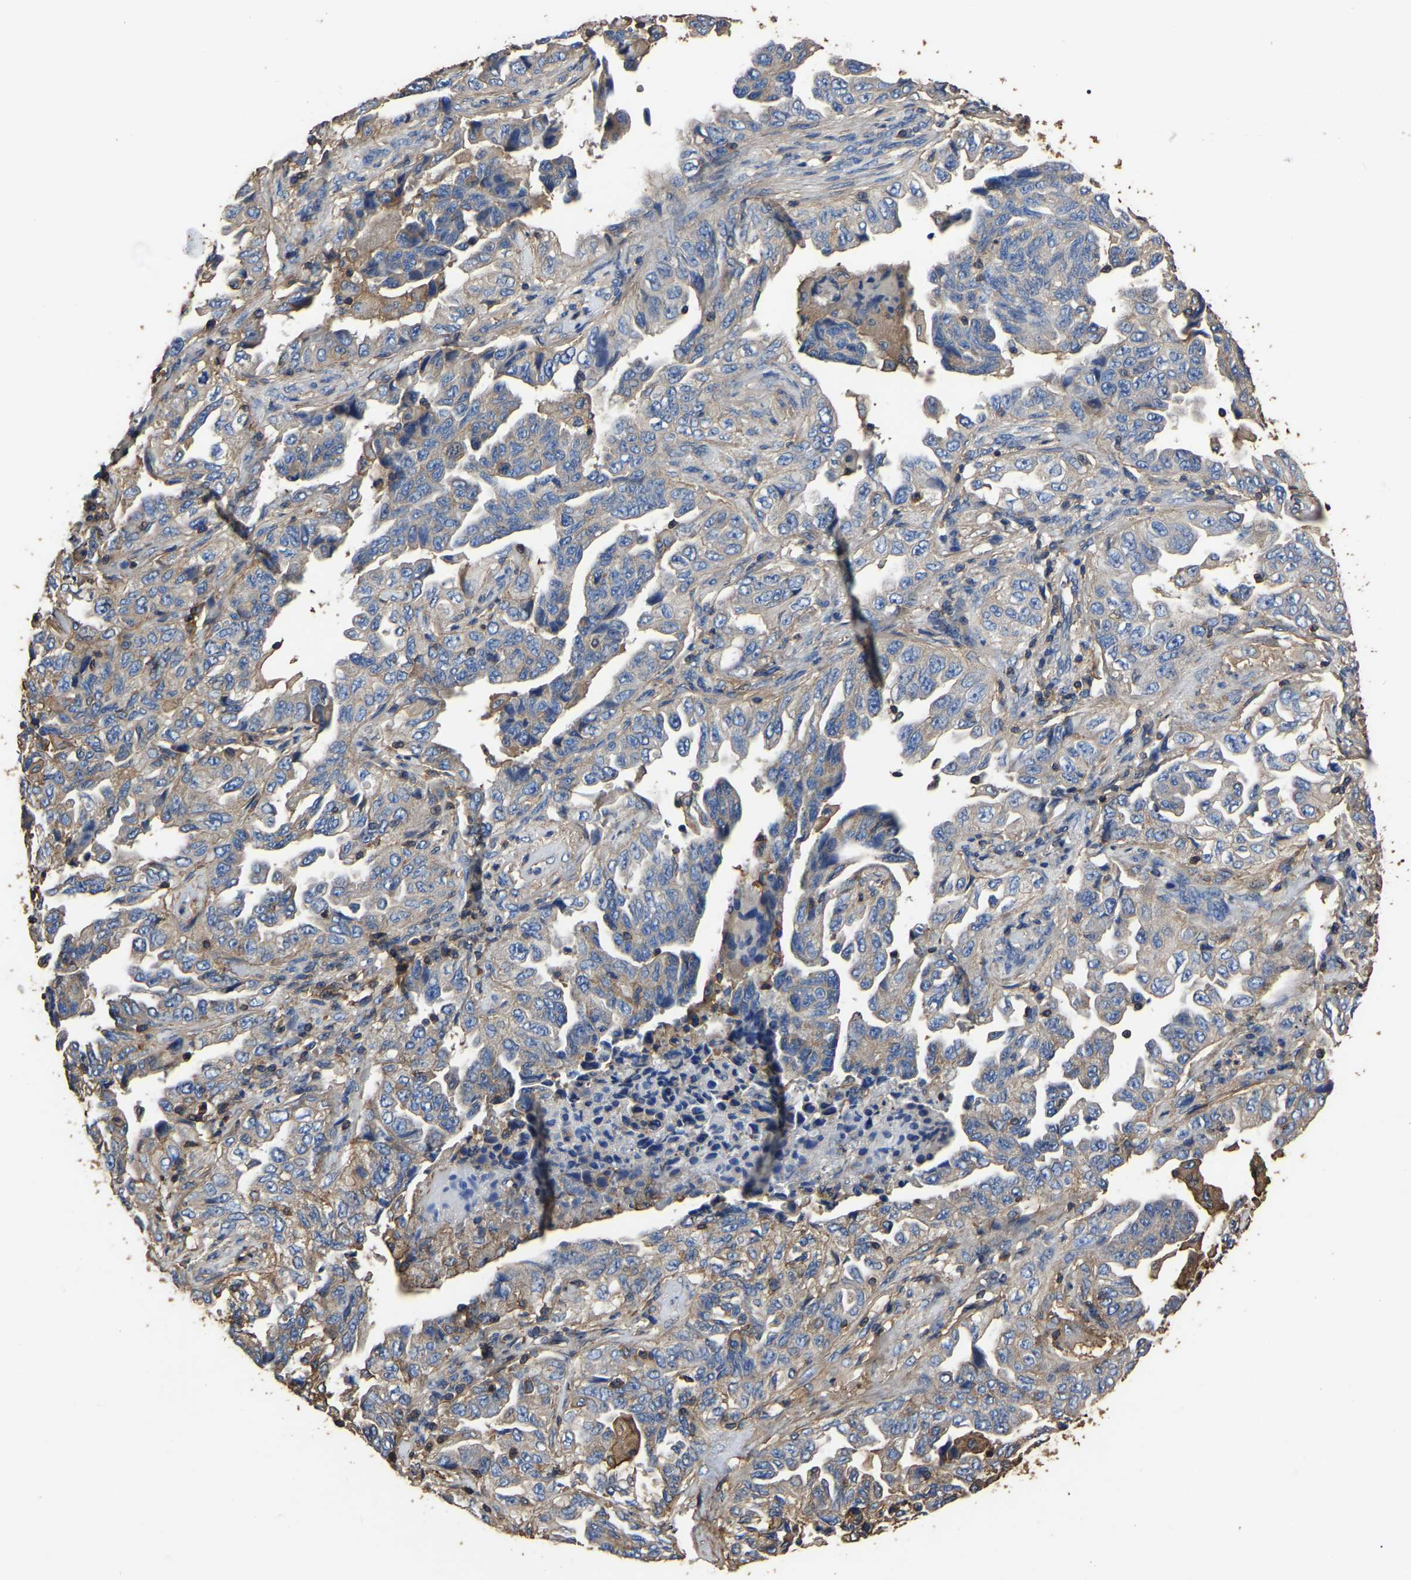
{"staining": {"intensity": "weak", "quantity": "<25%", "location": "cytoplasmic/membranous"}, "tissue": "lung cancer", "cell_type": "Tumor cells", "image_type": "cancer", "snomed": [{"axis": "morphology", "description": "Adenocarcinoma, NOS"}, {"axis": "topography", "description": "Lung"}], "caption": "Immunohistochemical staining of human lung adenocarcinoma displays no significant expression in tumor cells.", "gene": "ARMT1", "patient": {"sex": "female", "age": 51}}